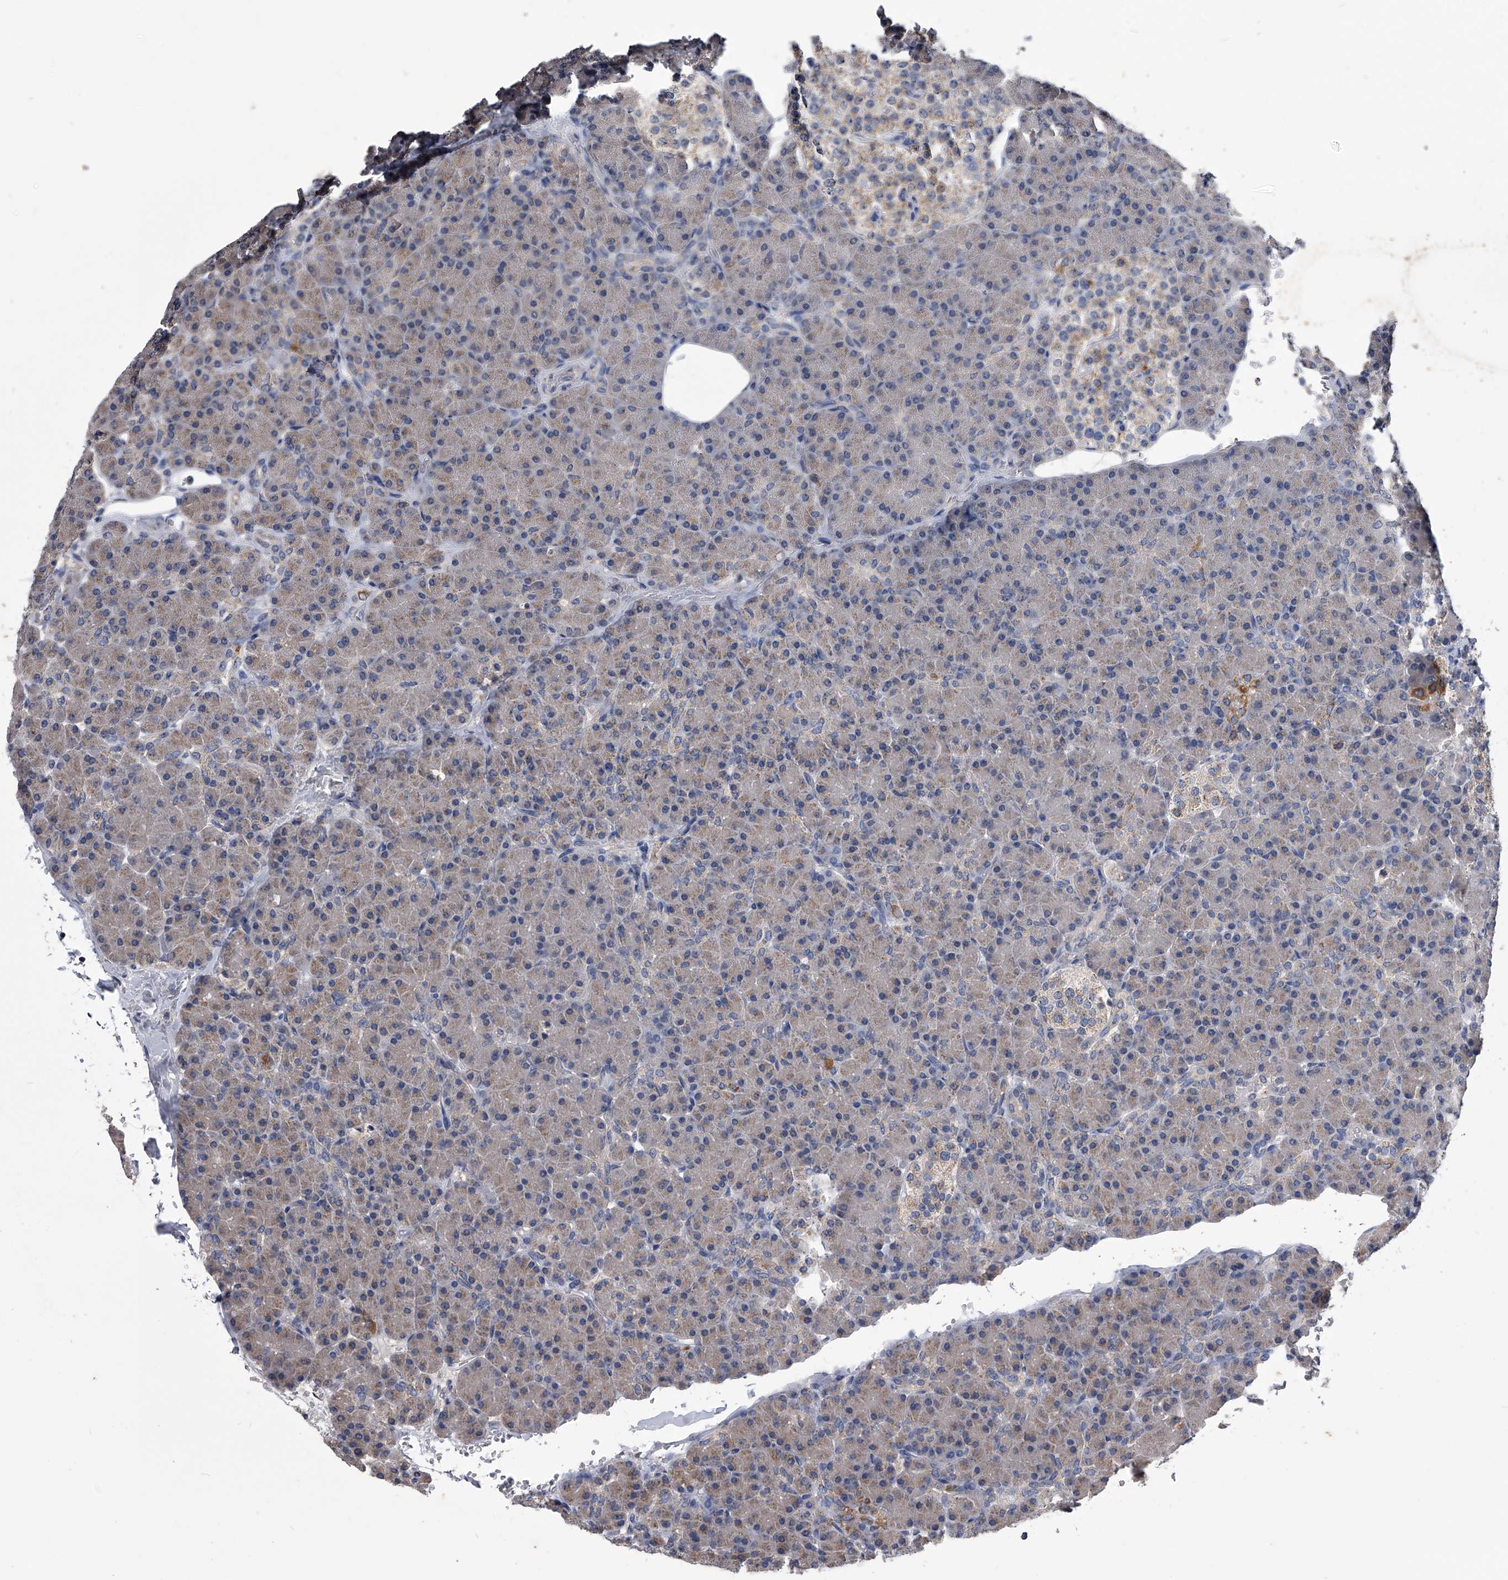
{"staining": {"intensity": "weak", "quantity": "25%-75%", "location": "cytoplasmic/membranous"}, "tissue": "pancreas", "cell_type": "Exocrine glandular cells", "image_type": "normal", "snomed": [{"axis": "morphology", "description": "Normal tissue, NOS"}, {"axis": "topography", "description": "Pancreas"}], "caption": "DAB (3,3'-diaminobenzidine) immunohistochemical staining of unremarkable pancreas reveals weak cytoplasmic/membranous protein positivity in about 25%-75% of exocrine glandular cells.", "gene": "OAT", "patient": {"sex": "female", "age": 43}}